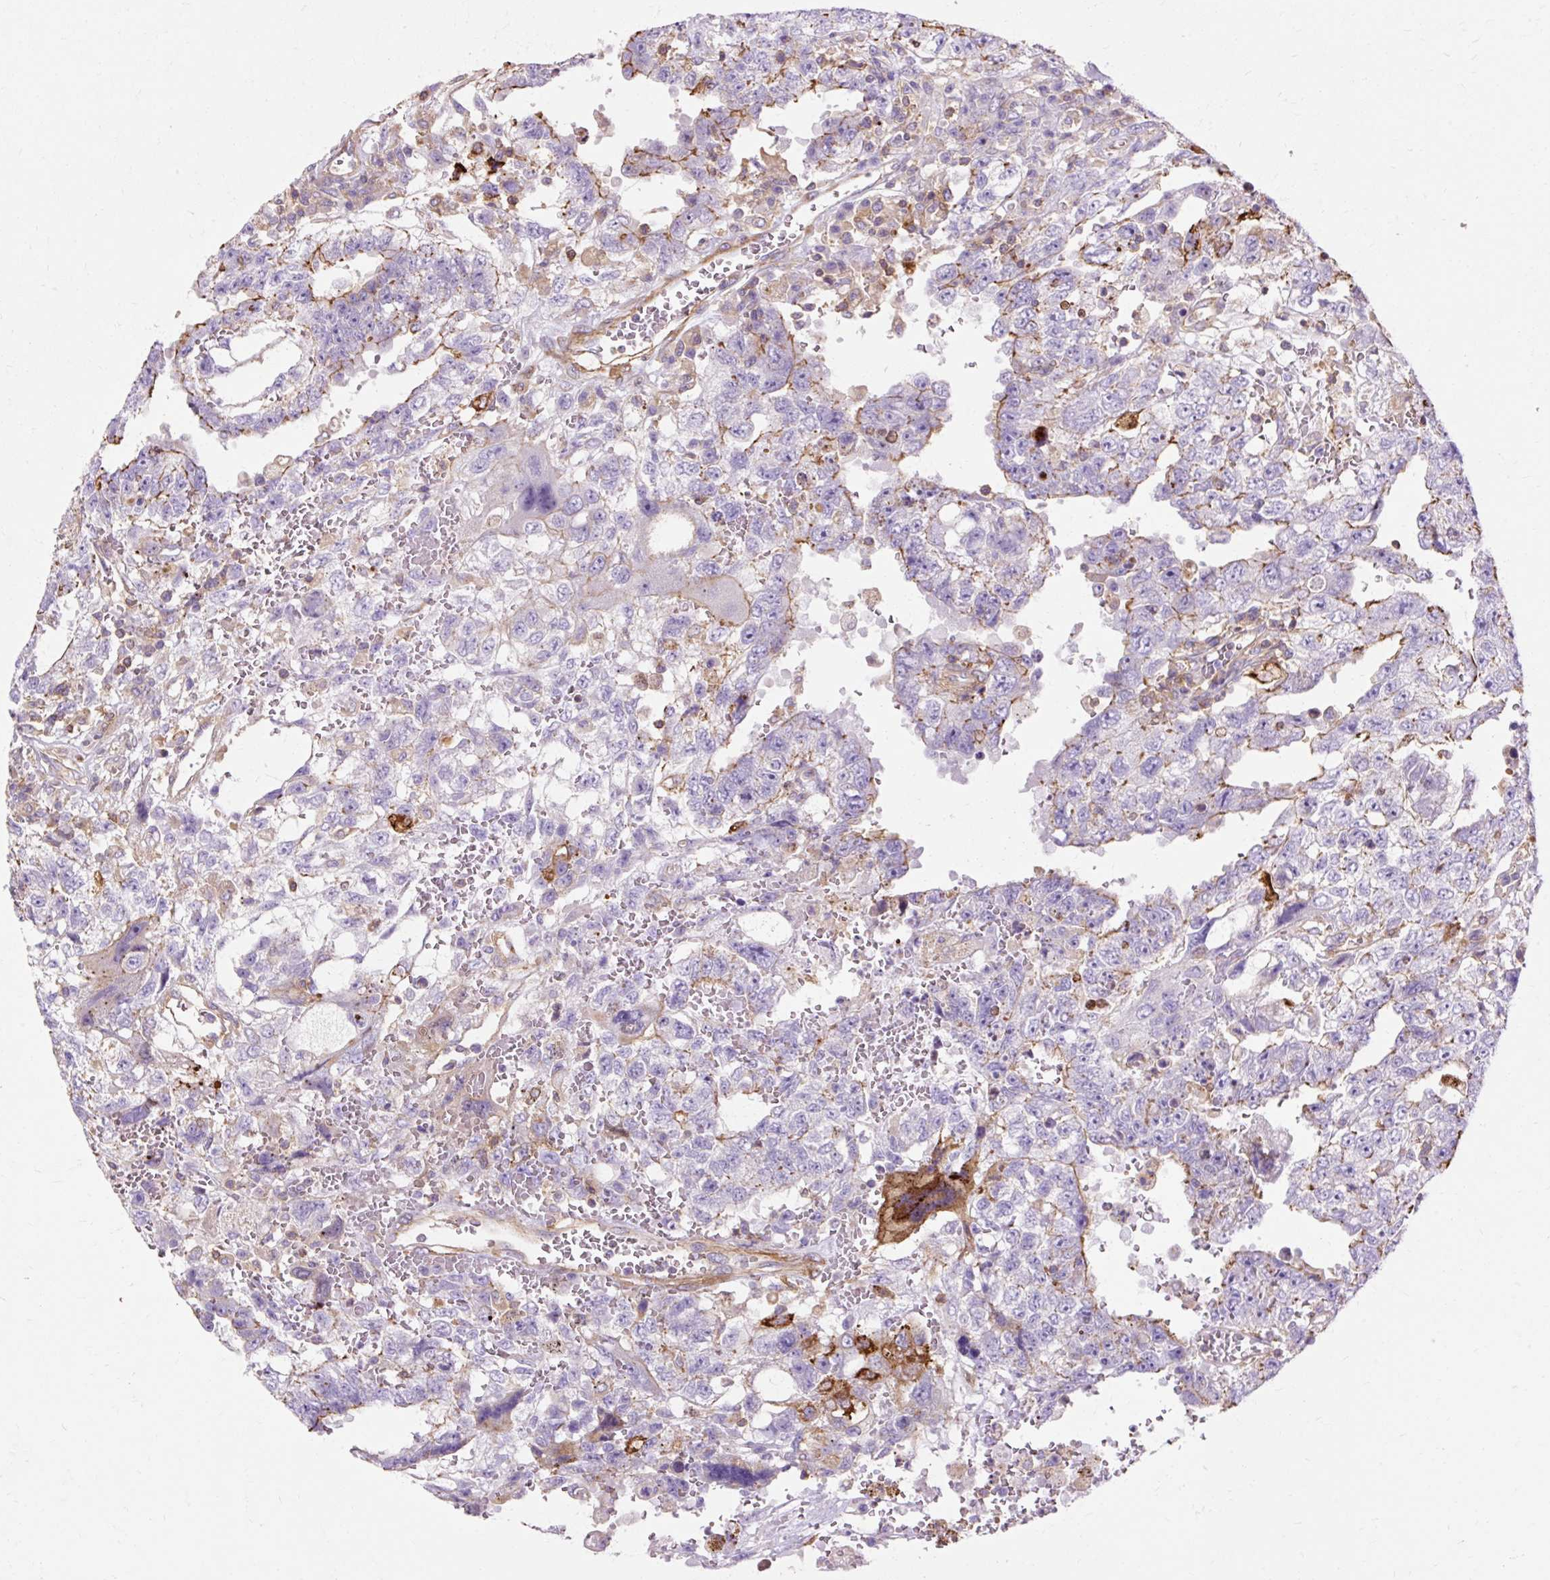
{"staining": {"intensity": "moderate", "quantity": "<25%", "location": "cytoplasmic/membranous"}, "tissue": "testis cancer", "cell_type": "Tumor cells", "image_type": "cancer", "snomed": [{"axis": "morphology", "description": "Carcinoma, Embryonal, NOS"}, {"axis": "topography", "description": "Testis"}], "caption": "Immunohistochemical staining of testis cancer reveals low levels of moderate cytoplasmic/membranous positivity in approximately <25% of tumor cells.", "gene": "TBC1D2B", "patient": {"sex": "male", "age": 26}}